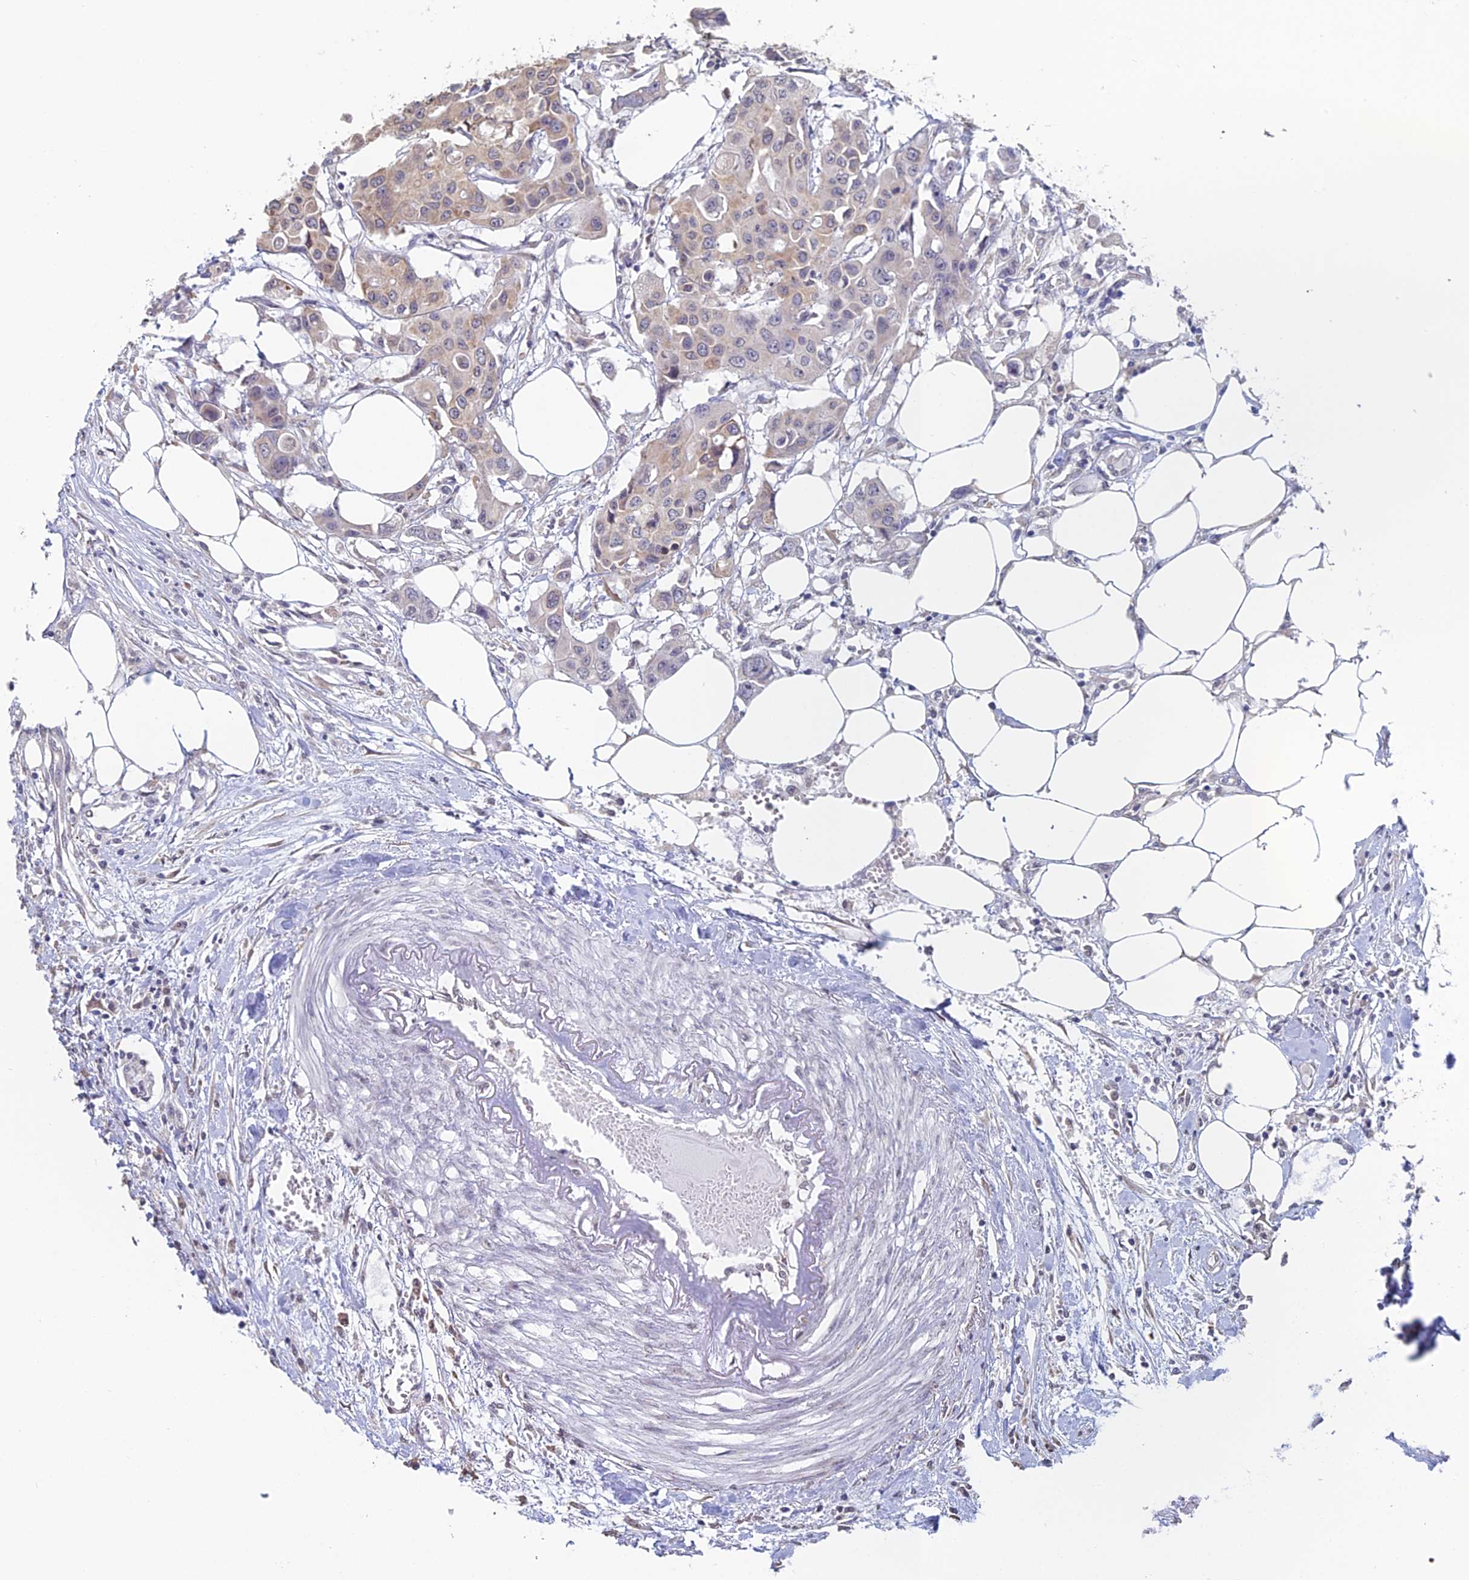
{"staining": {"intensity": "weak", "quantity": "<25%", "location": "cytoplasmic/membranous"}, "tissue": "colorectal cancer", "cell_type": "Tumor cells", "image_type": "cancer", "snomed": [{"axis": "morphology", "description": "Adenocarcinoma, NOS"}, {"axis": "topography", "description": "Colon"}], "caption": "Tumor cells show no significant protein expression in colorectal adenocarcinoma.", "gene": "PRR22", "patient": {"sex": "male", "age": 77}}